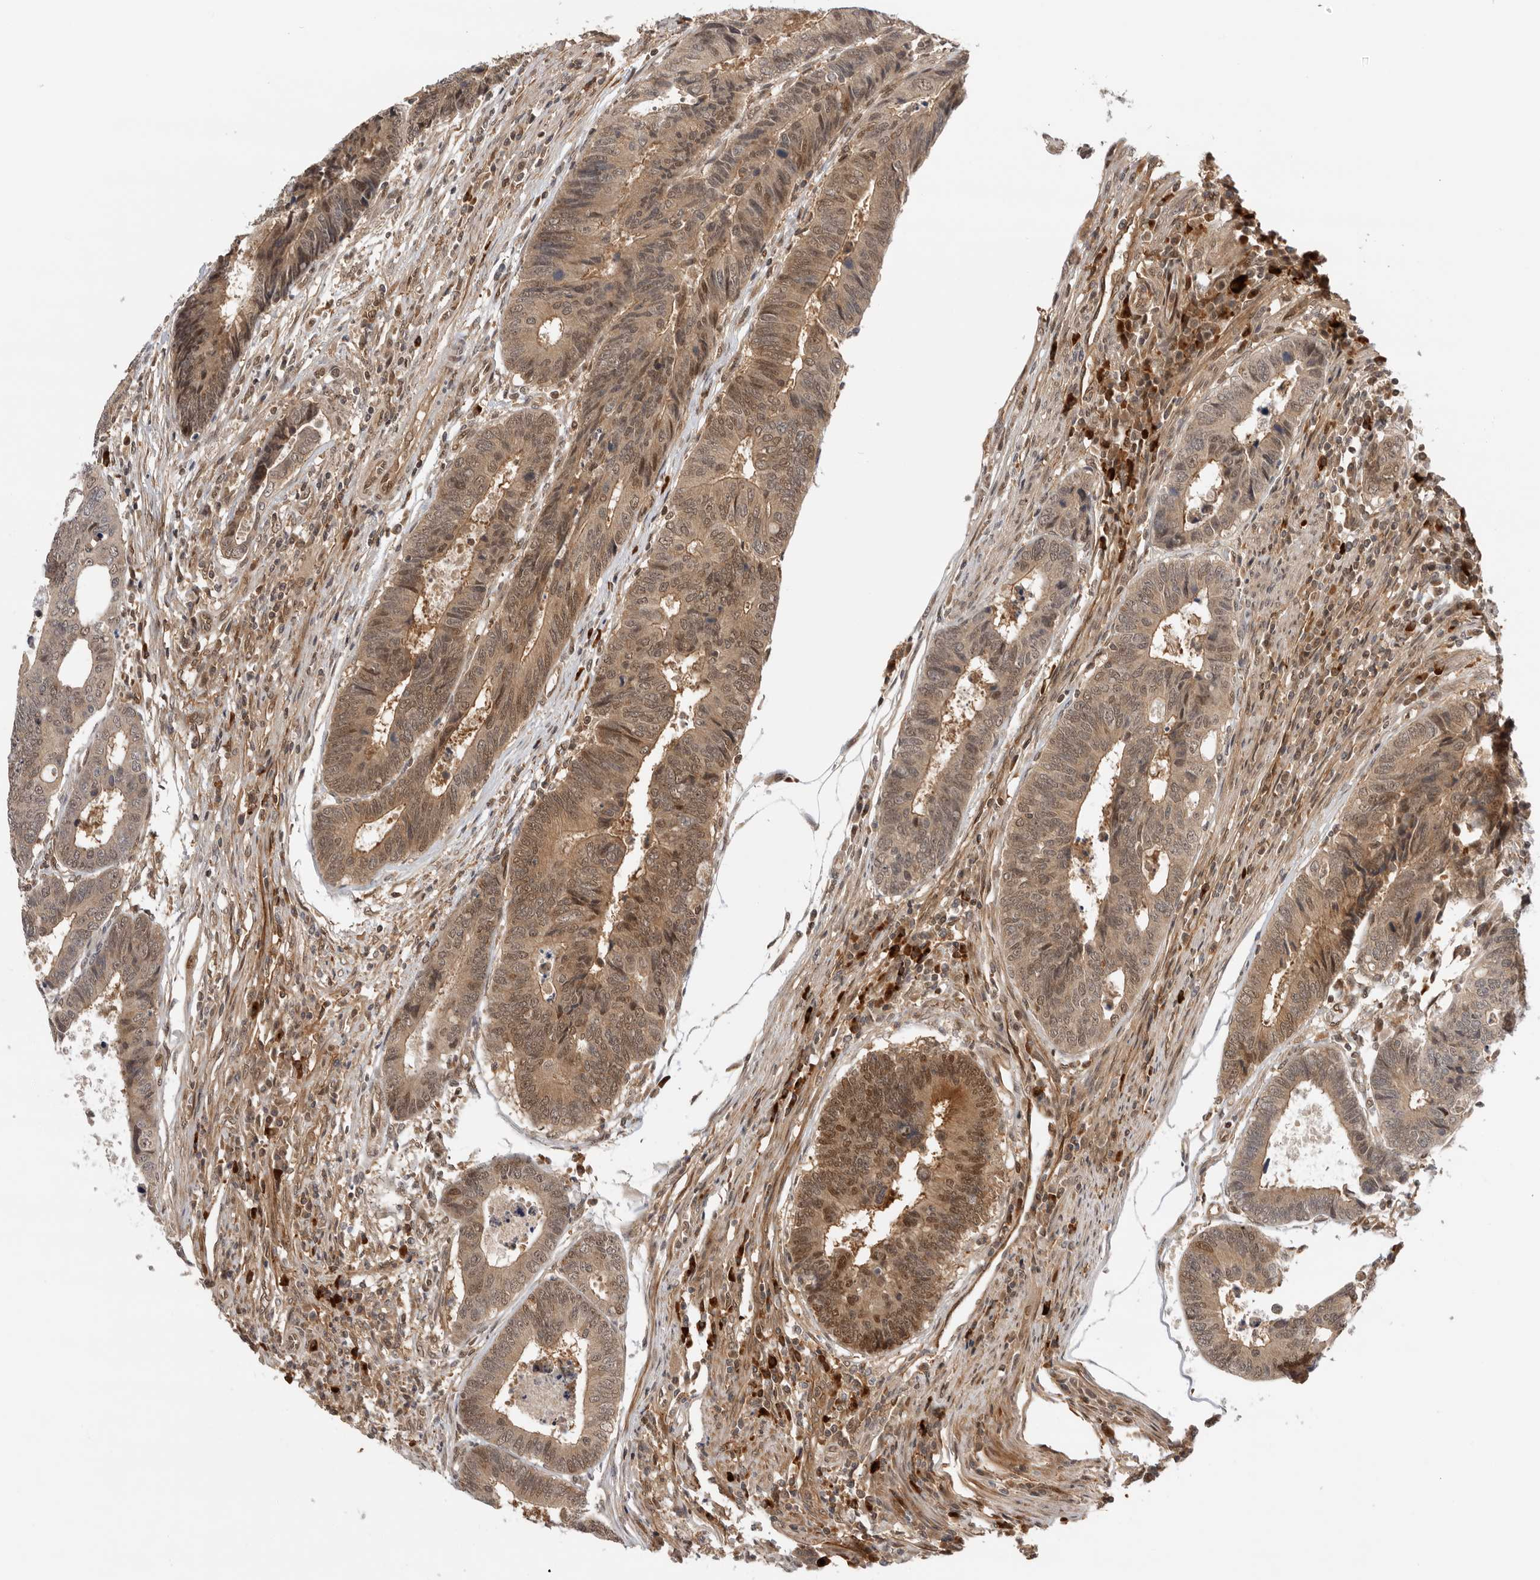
{"staining": {"intensity": "moderate", "quantity": ">75%", "location": "cytoplasmic/membranous,nuclear"}, "tissue": "colorectal cancer", "cell_type": "Tumor cells", "image_type": "cancer", "snomed": [{"axis": "morphology", "description": "Adenocarcinoma, NOS"}, {"axis": "topography", "description": "Rectum"}], "caption": "Immunohistochemistry staining of adenocarcinoma (colorectal), which shows medium levels of moderate cytoplasmic/membranous and nuclear expression in approximately >75% of tumor cells indicating moderate cytoplasmic/membranous and nuclear protein staining. The staining was performed using DAB (brown) for protein detection and nuclei were counterstained in hematoxylin (blue).", "gene": "DCAF8", "patient": {"sex": "male", "age": 84}}